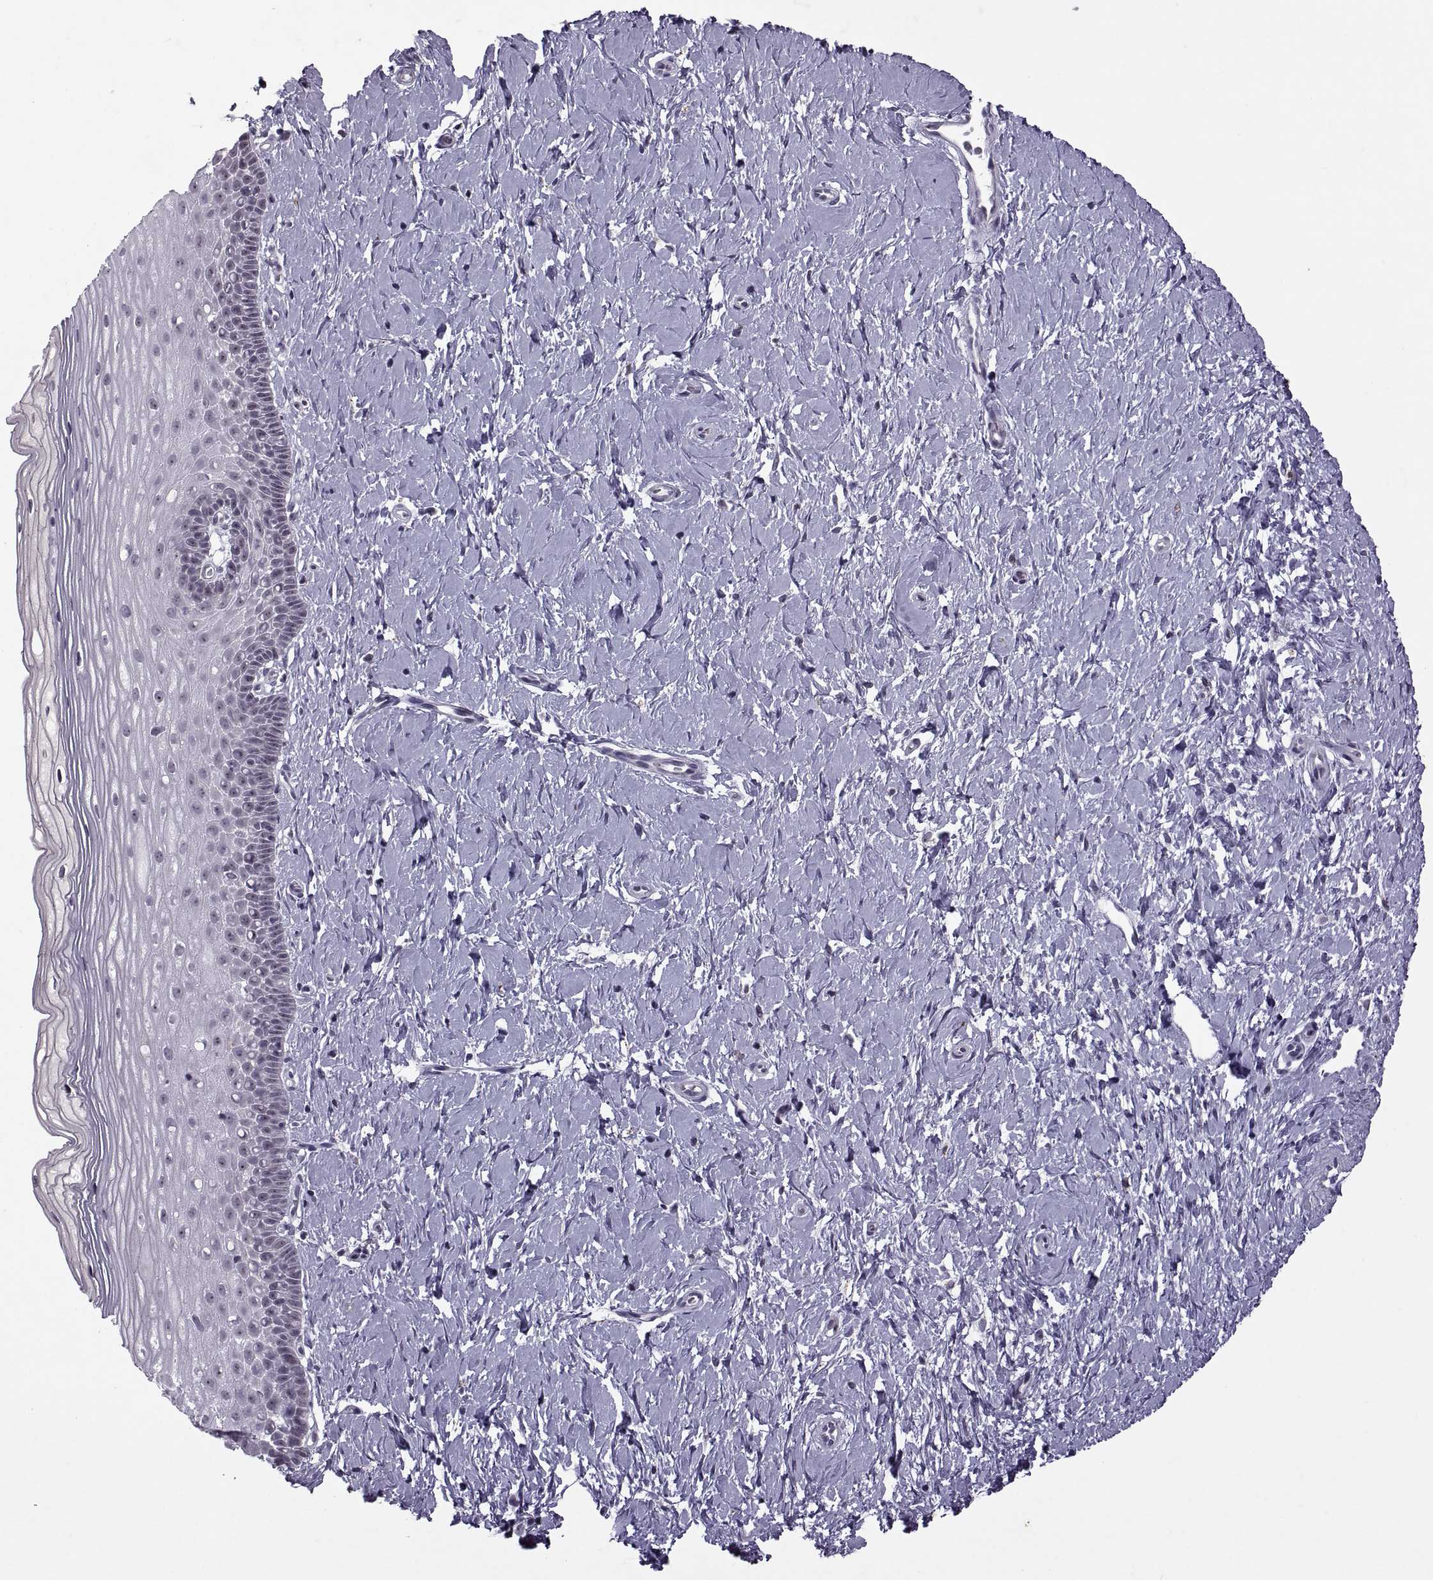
{"staining": {"intensity": "negative", "quantity": "none", "location": "none"}, "tissue": "cervix", "cell_type": "Glandular cells", "image_type": "normal", "snomed": [{"axis": "morphology", "description": "Normal tissue, NOS"}, {"axis": "topography", "description": "Cervix"}], "caption": "Immunohistochemical staining of normal cervix demonstrates no significant expression in glandular cells. (Brightfield microscopy of DAB immunohistochemistry at high magnification).", "gene": "SINHCAF", "patient": {"sex": "female", "age": 37}}